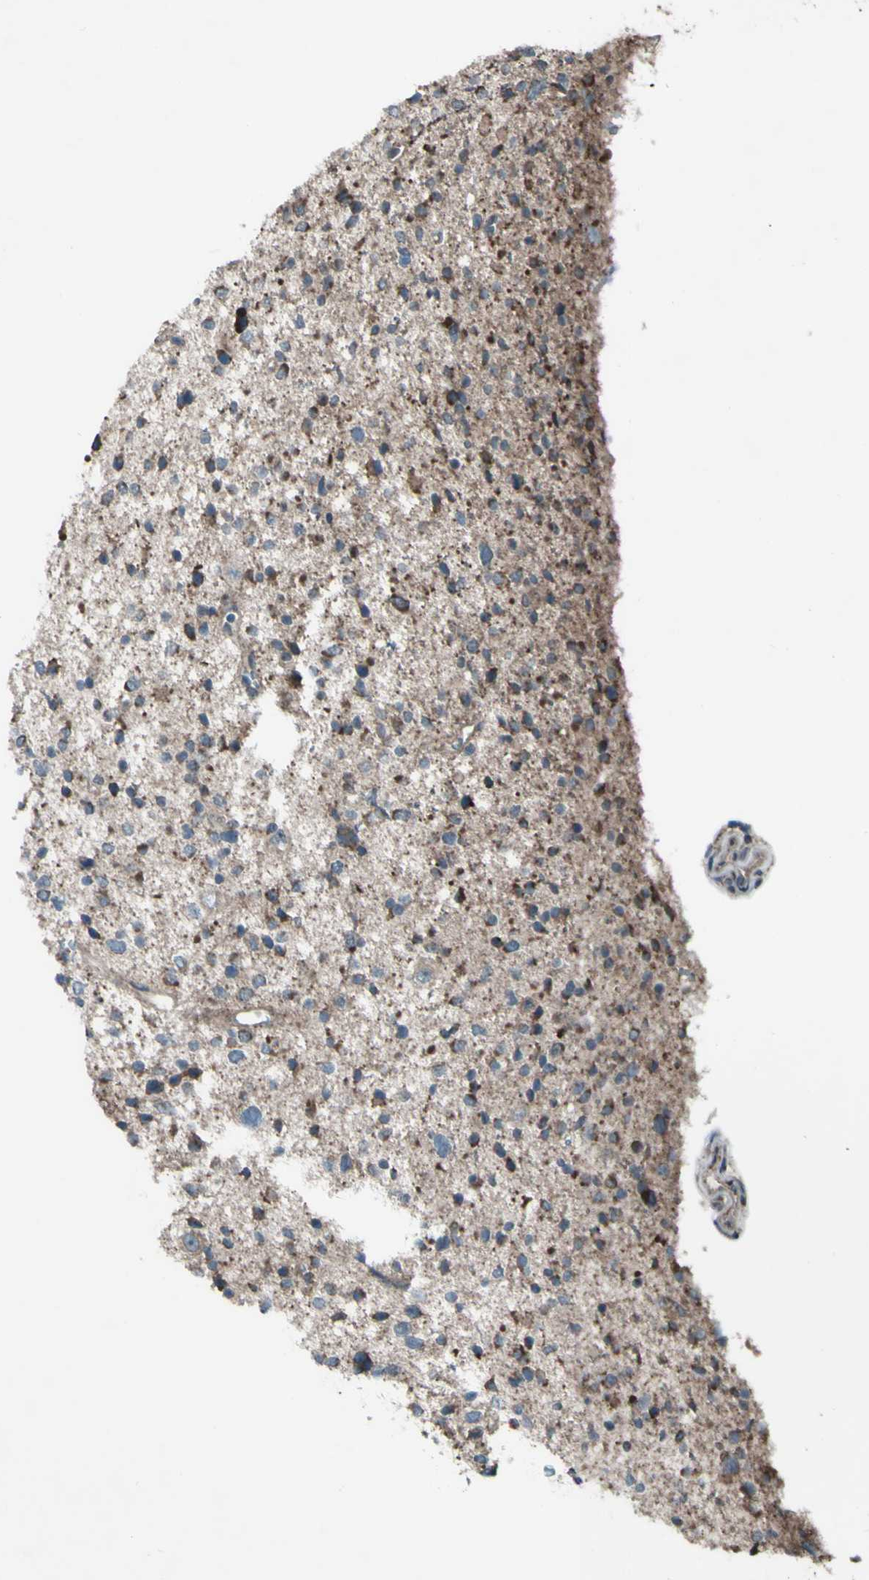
{"staining": {"intensity": "moderate", "quantity": "<25%", "location": "cytoplasmic/membranous"}, "tissue": "glioma", "cell_type": "Tumor cells", "image_type": "cancer", "snomed": [{"axis": "morphology", "description": "Glioma, malignant, Low grade"}, {"axis": "topography", "description": "Brain"}], "caption": "Human glioma stained for a protein (brown) demonstrates moderate cytoplasmic/membranous positive positivity in approximately <25% of tumor cells.", "gene": "ACOT8", "patient": {"sex": "female", "age": 37}}